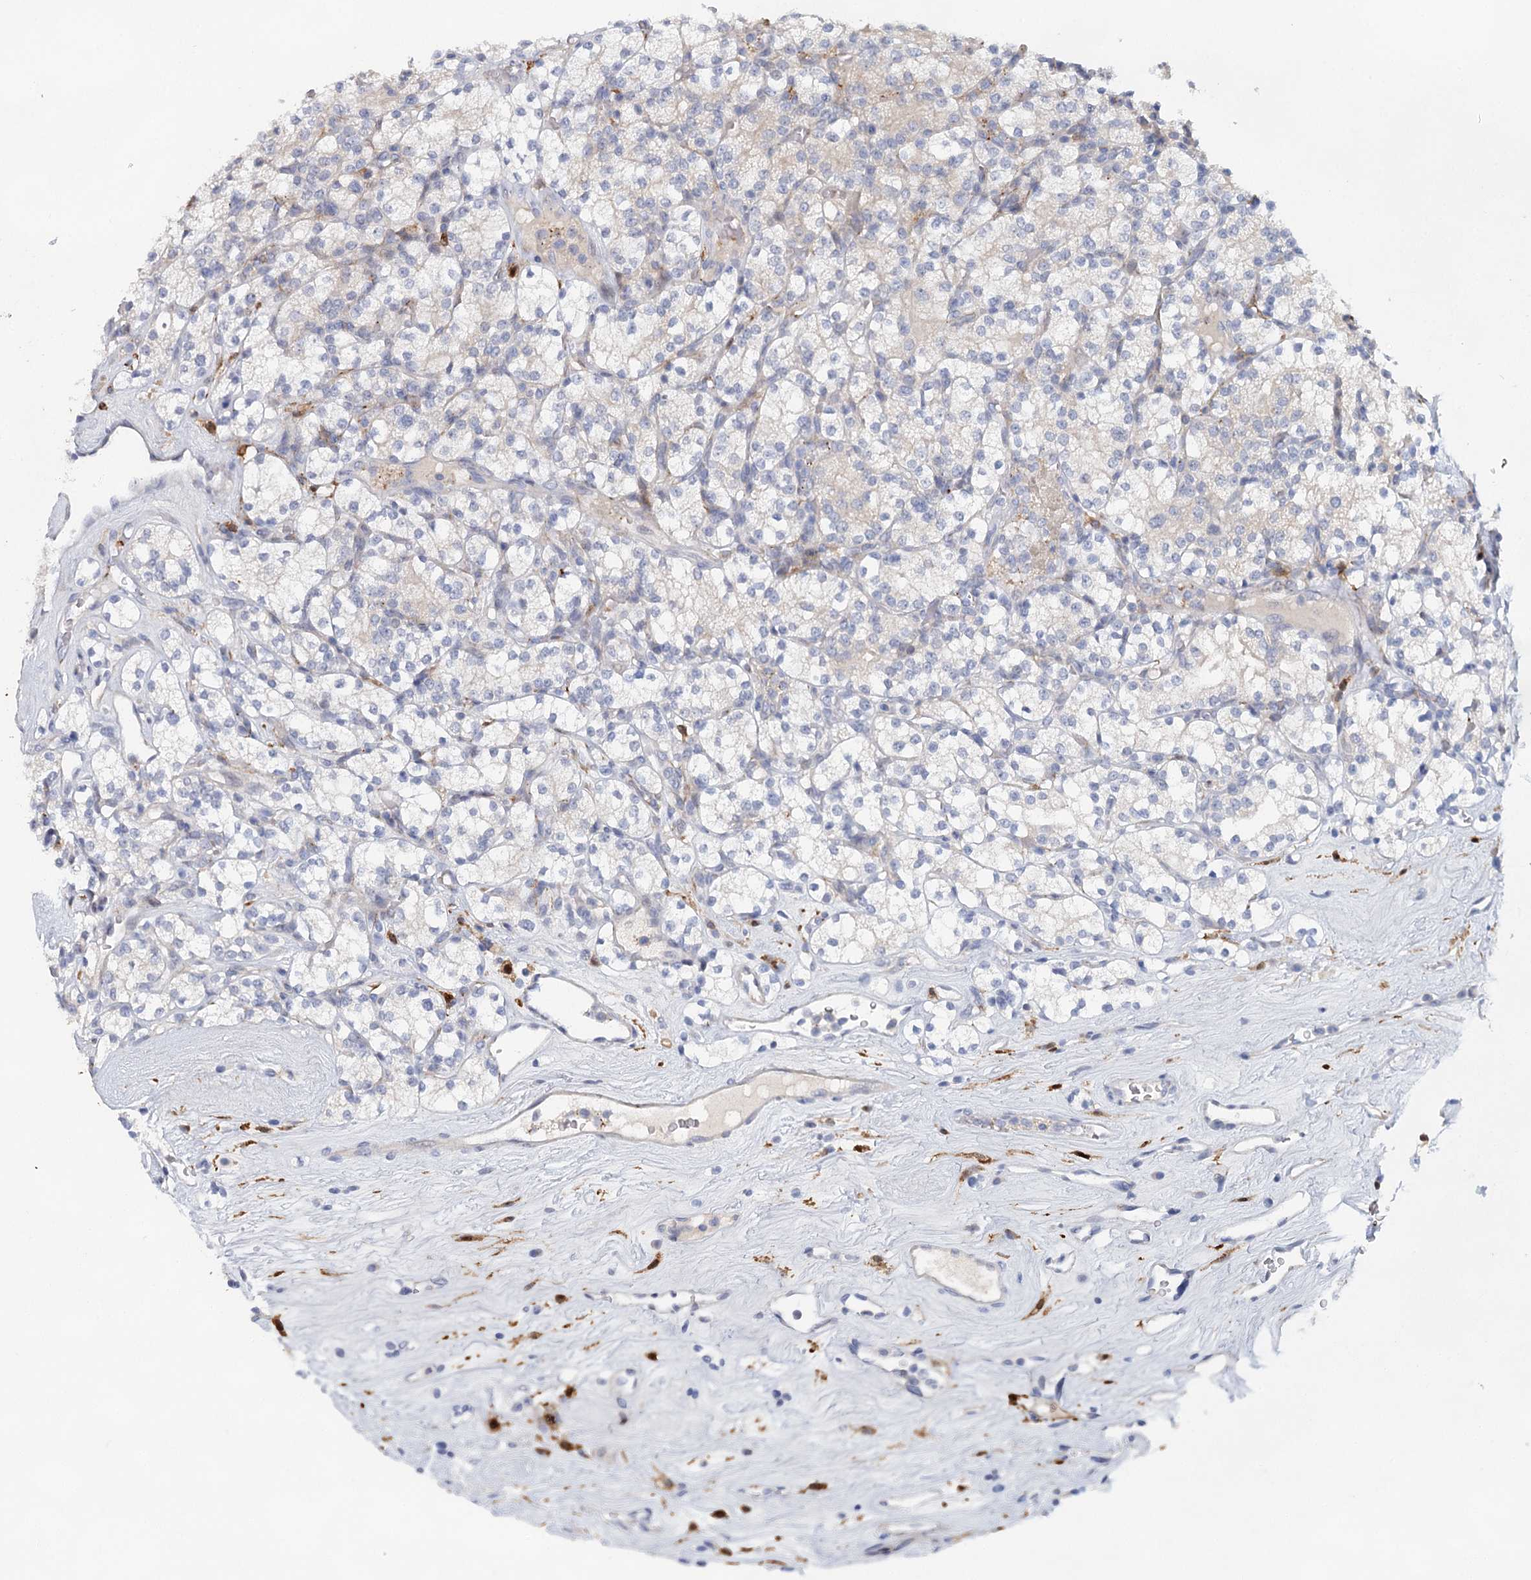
{"staining": {"intensity": "negative", "quantity": "none", "location": "none"}, "tissue": "renal cancer", "cell_type": "Tumor cells", "image_type": "cancer", "snomed": [{"axis": "morphology", "description": "Adenocarcinoma, NOS"}, {"axis": "topography", "description": "Kidney"}], "caption": "Renal cancer was stained to show a protein in brown. There is no significant expression in tumor cells. The staining was performed using DAB (3,3'-diaminobenzidine) to visualize the protein expression in brown, while the nuclei were stained in blue with hematoxylin (Magnification: 20x).", "gene": "SLC19A3", "patient": {"sex": "male", "age": 77}}